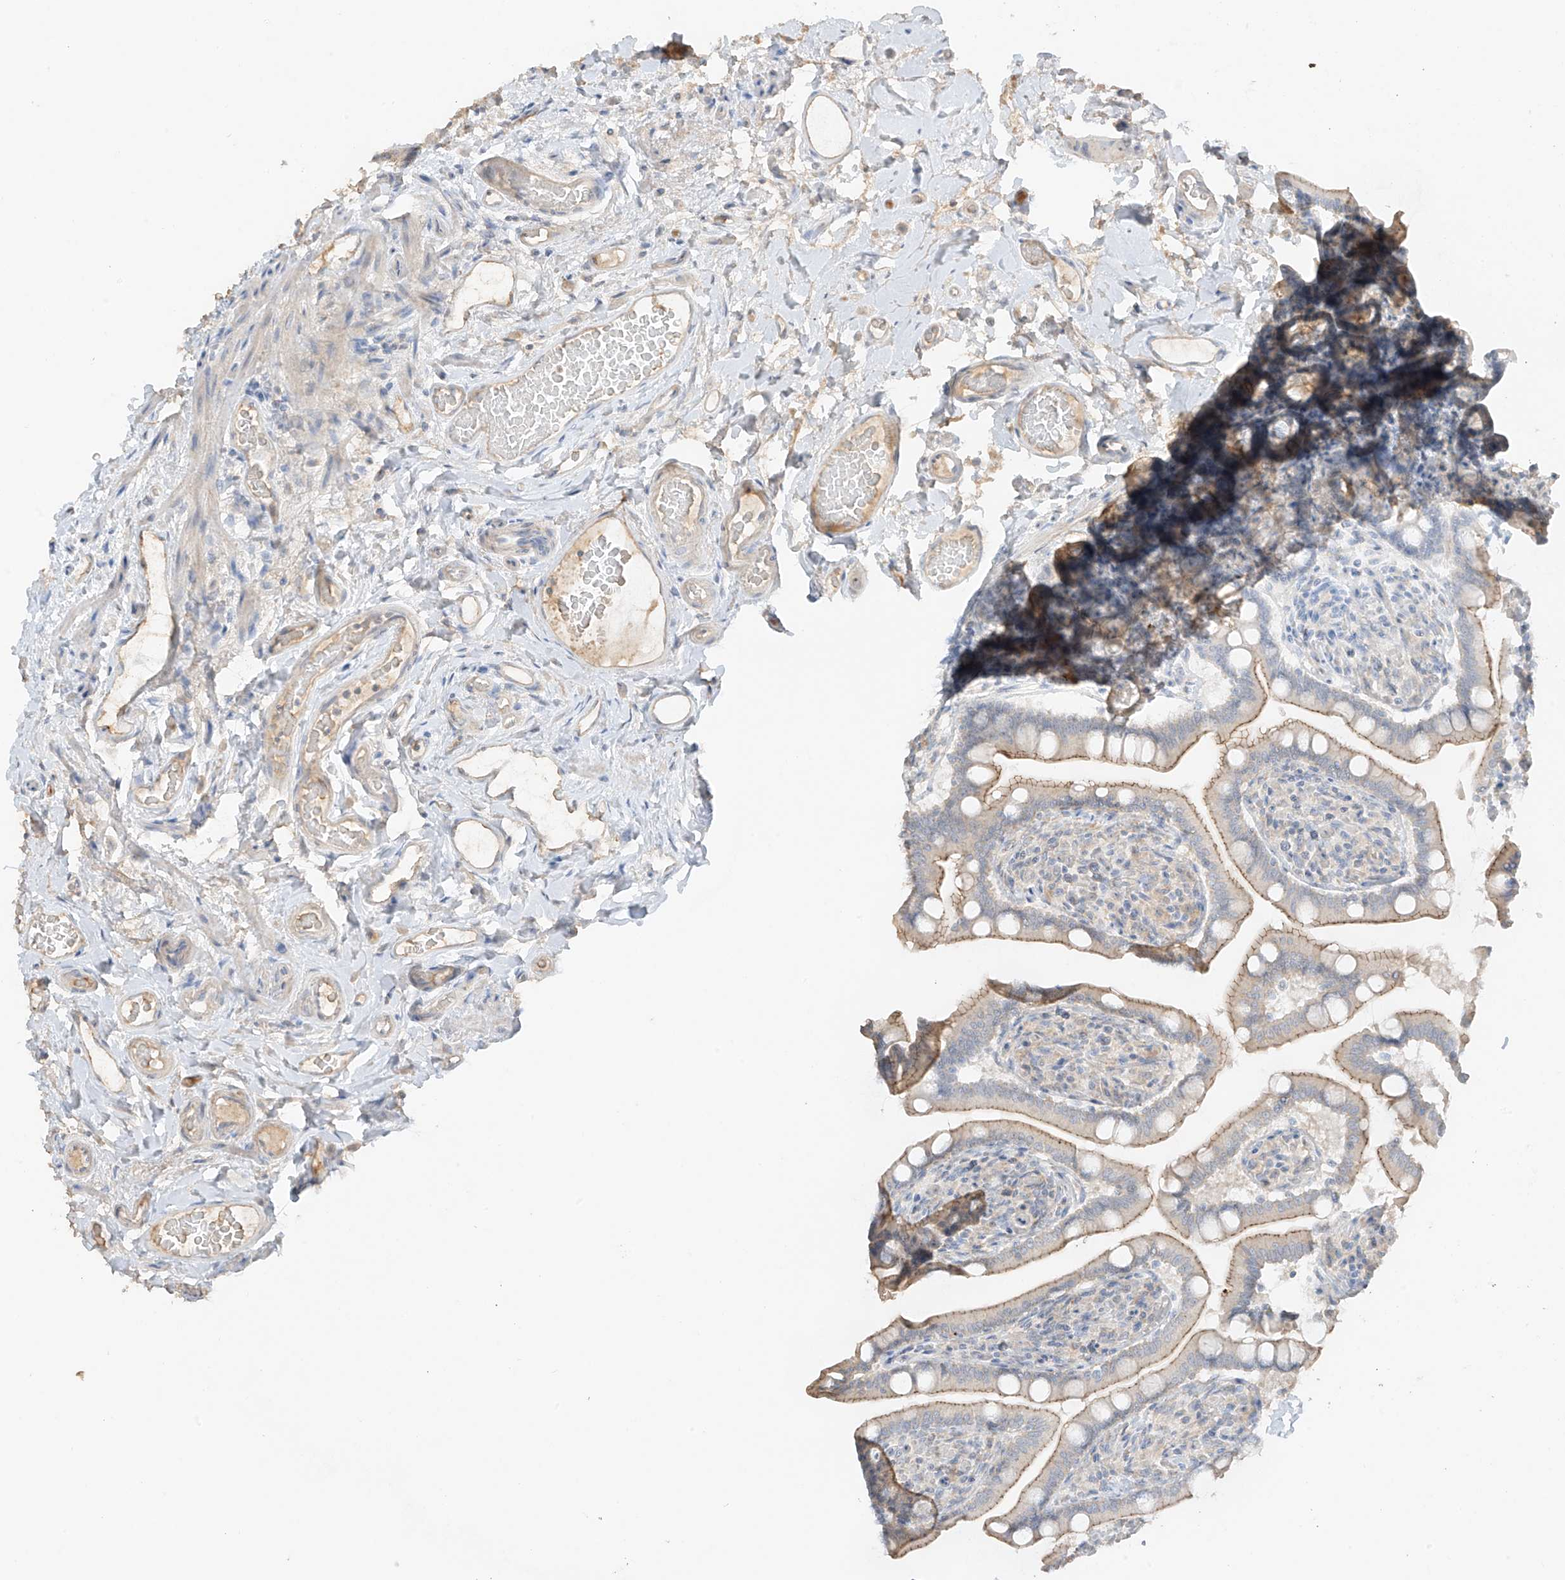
{"staining": {"intensity": "weak", "quantity": ">75%", "location": "cytoplasmic/membranous"}, "tissue": "small intestine", "cell_type": "Glandular cells", "image_type": "normal", "snomed": [{"axis": "morphology", "description": "Normal tissue, NOS"}, {"axis": "topography", "description": "Small intestine"}], "caption": "This histopathology image reveals benign small intestine stained with immunohistochemistry (IHC) to label a protein in brown. The cytoplasmic/membranous of glandular cells show weak positivity for the protein. Nuclei are counter-stained blue.", "gene": "ZBTB41", "patient": {"sex": "female", "age": 64}}